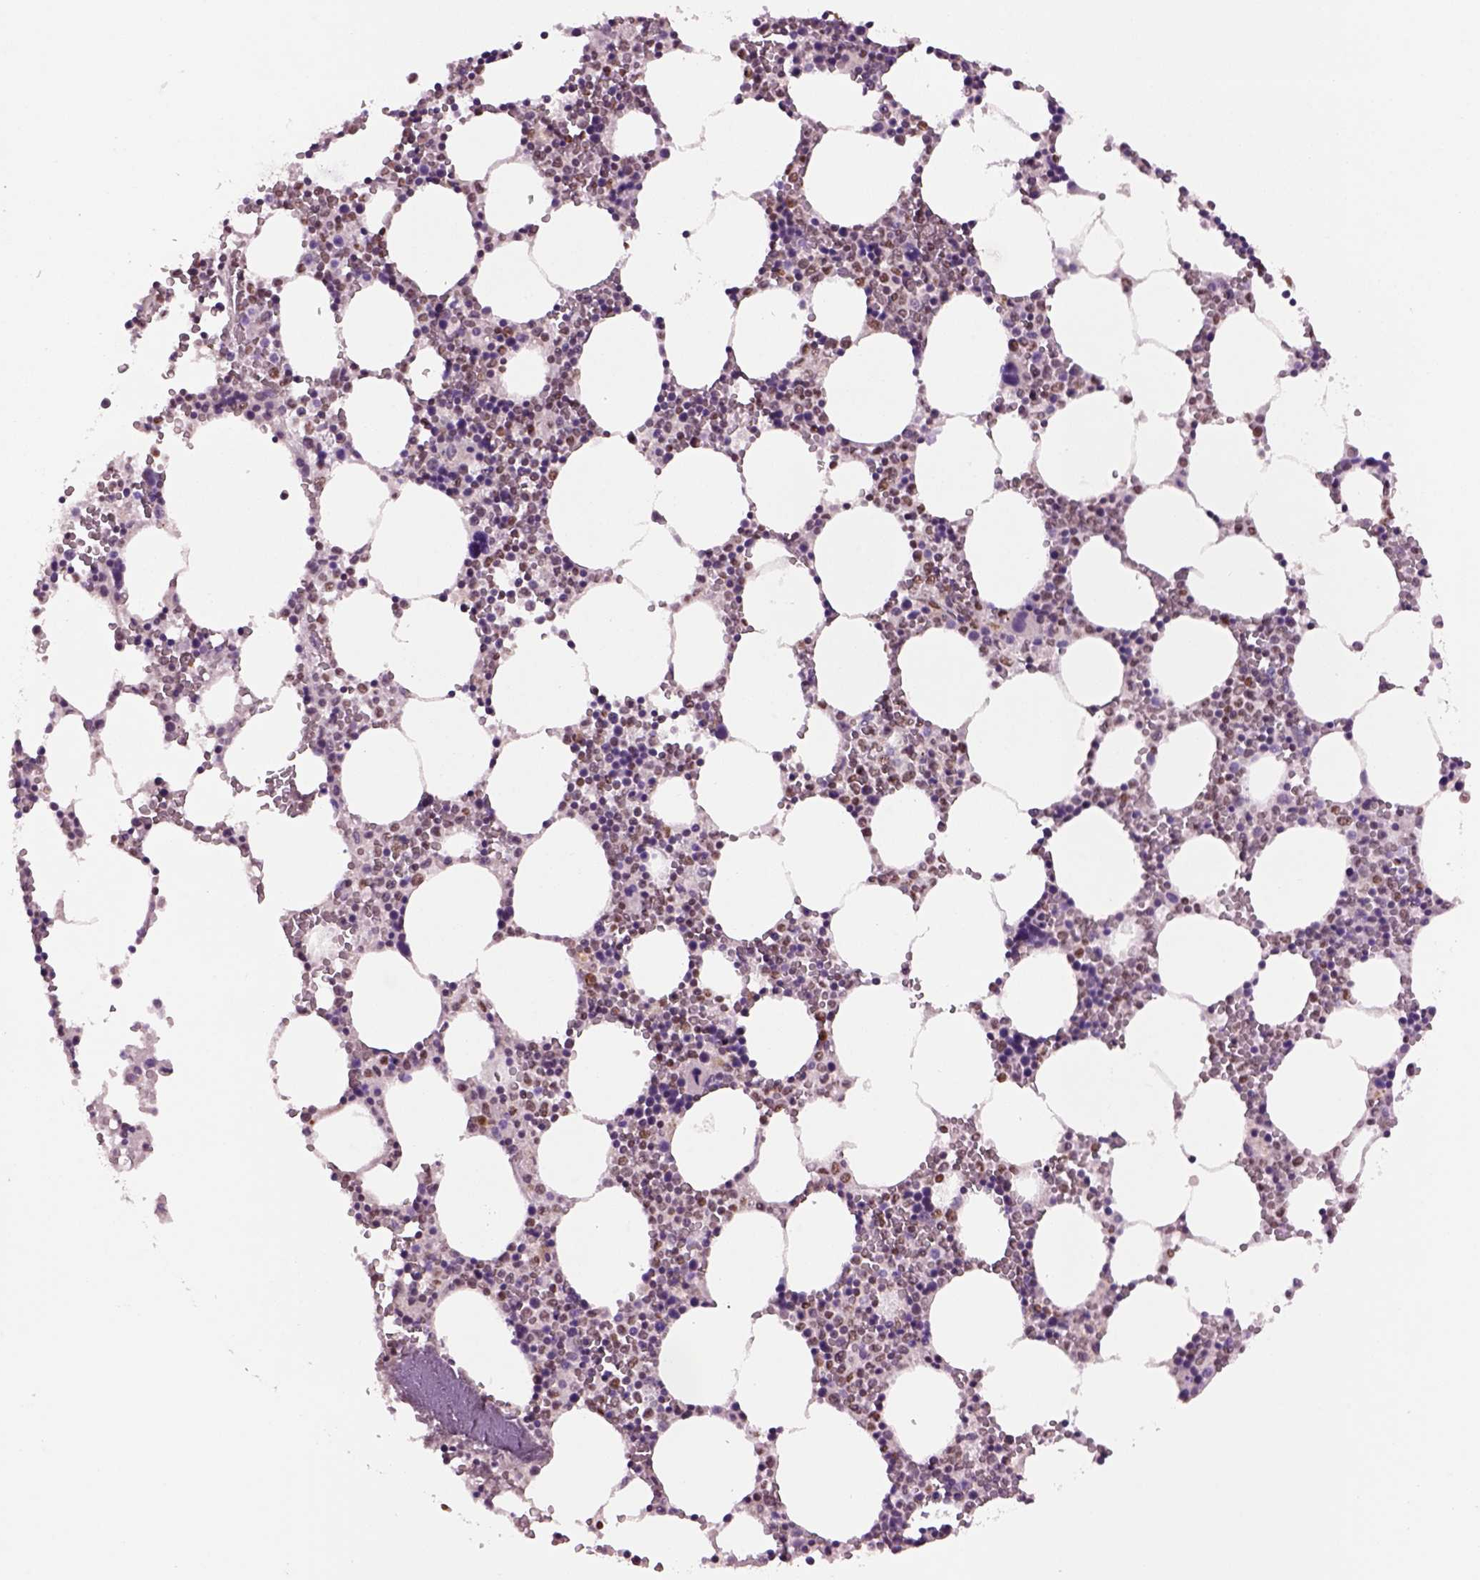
{"staining": {"intensity": "moderate", "quantity": "25%-75%", "location": "nuclear"}, "tissue": "bone marrow", "cell_type": "Hematopoietic cells", "image_type": "normal", "snomed": [{"axis": "morphology", "description": "Normal tissue, NOS"}, {"axis": "topography", "description": "Bone marrow"}], "caption": "Immunohistochemical staining of unremarkable bone marrow displays medium levels of moderate nuclear staining in about 25%-75% of hematopoietic cells.", "gene": "DDX3X", "patient": {"sex": "female", "age": 64}}